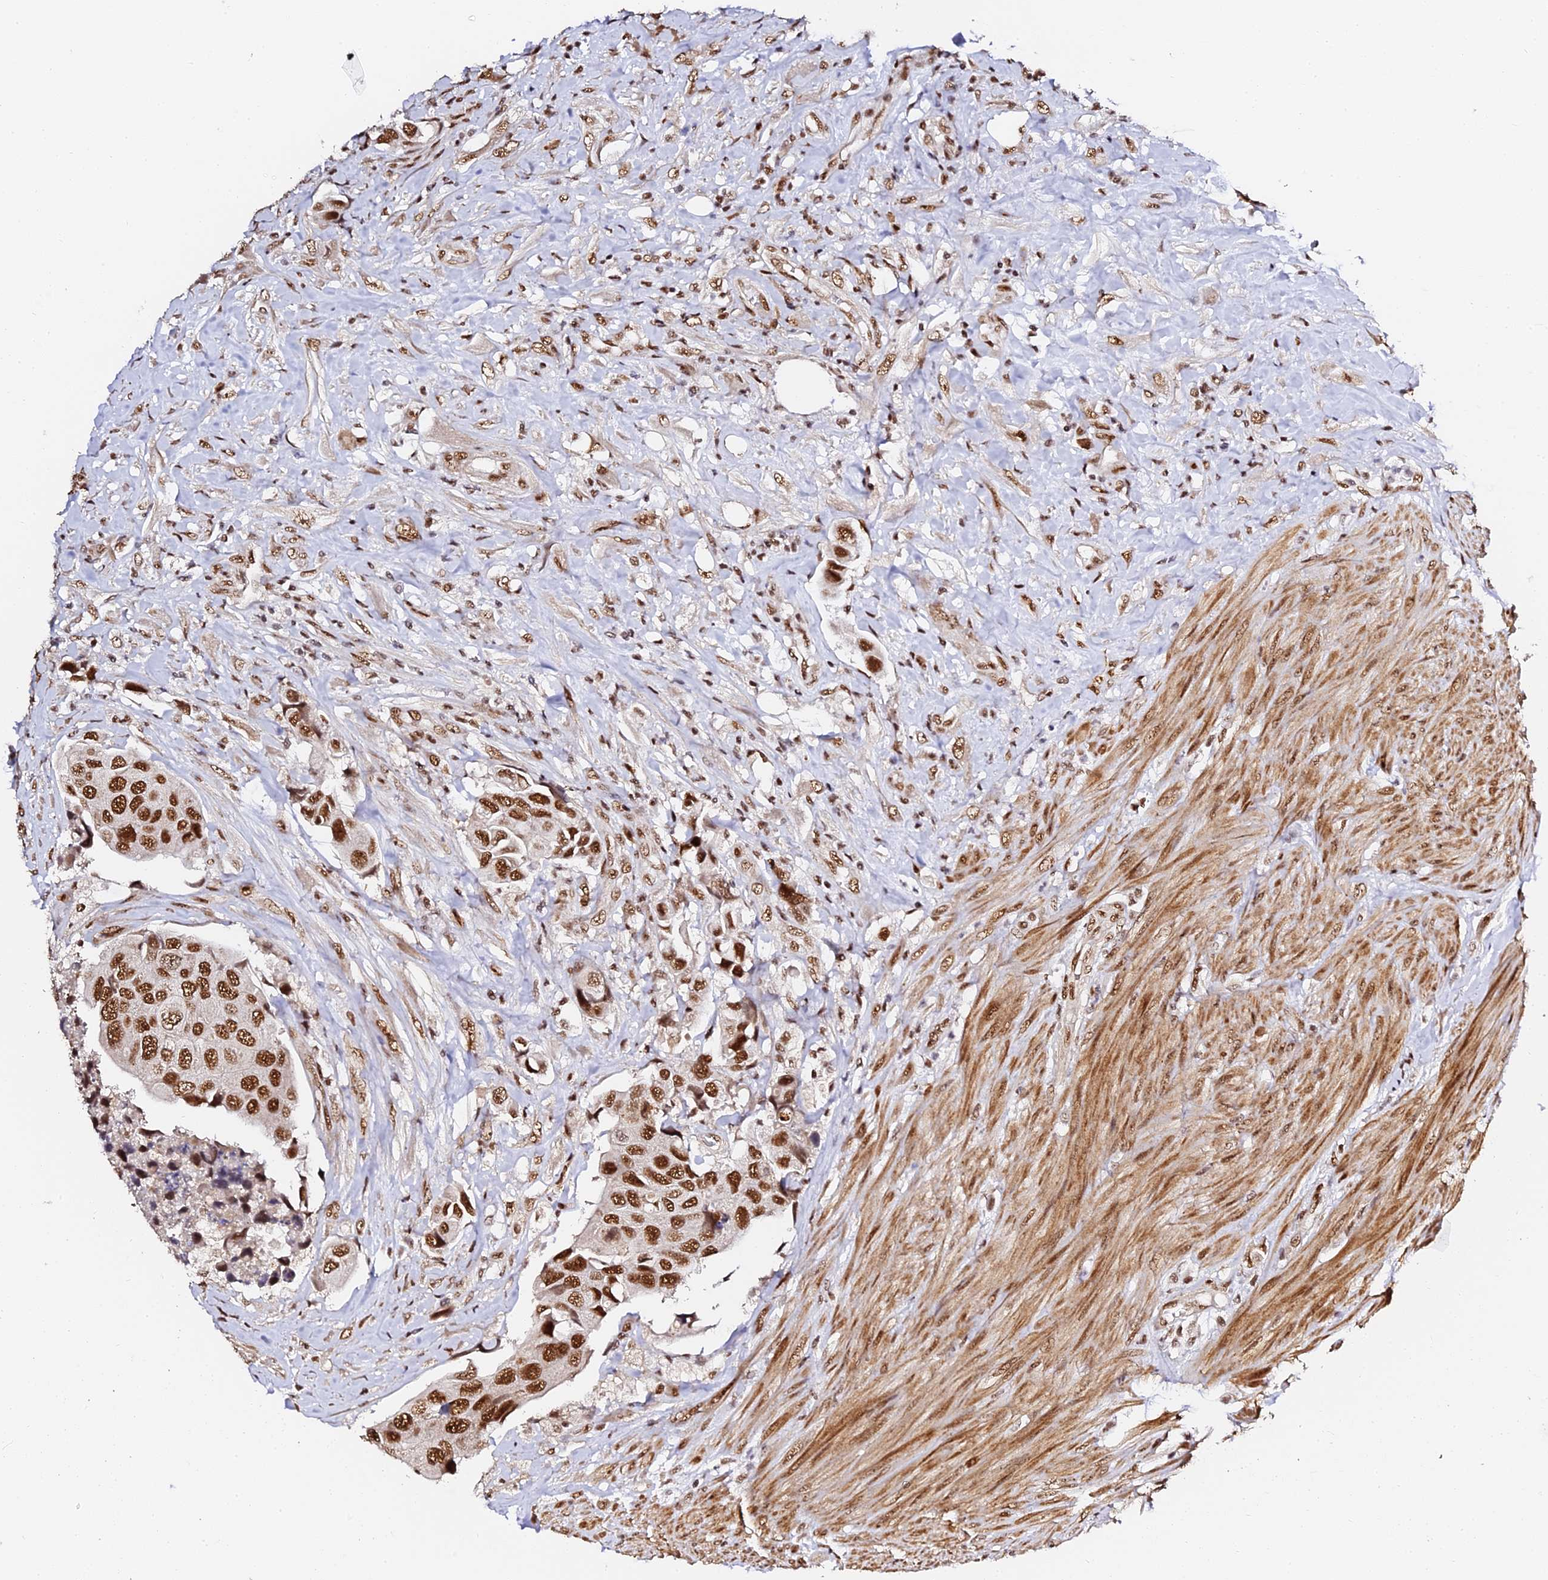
{"staining": {"intensity": "strong", "quantity": ">75%", "location": "nuclear"}, "tissue": "urothelial cancer", "cell_type": "Tumor cells", "image_type": "cancer", "snomed": [{"axis": "morphology", "description": "Urothelial carcinoma, High grade"}, {"axis": "topography", "description": "Urinary bladder"}], "caption": "Immunohistochemistry (IHC) micrograph of neoplastic tissue: urothelial cancer stained using immunohistochemistry (IHC) exhibits high levels of strong protein expression localized specifically in the nuclear of tumor cells, appearing as a nuclear brown color.", "gene": "MCRS1", "patient": {"sex": "male", "age": 74}}